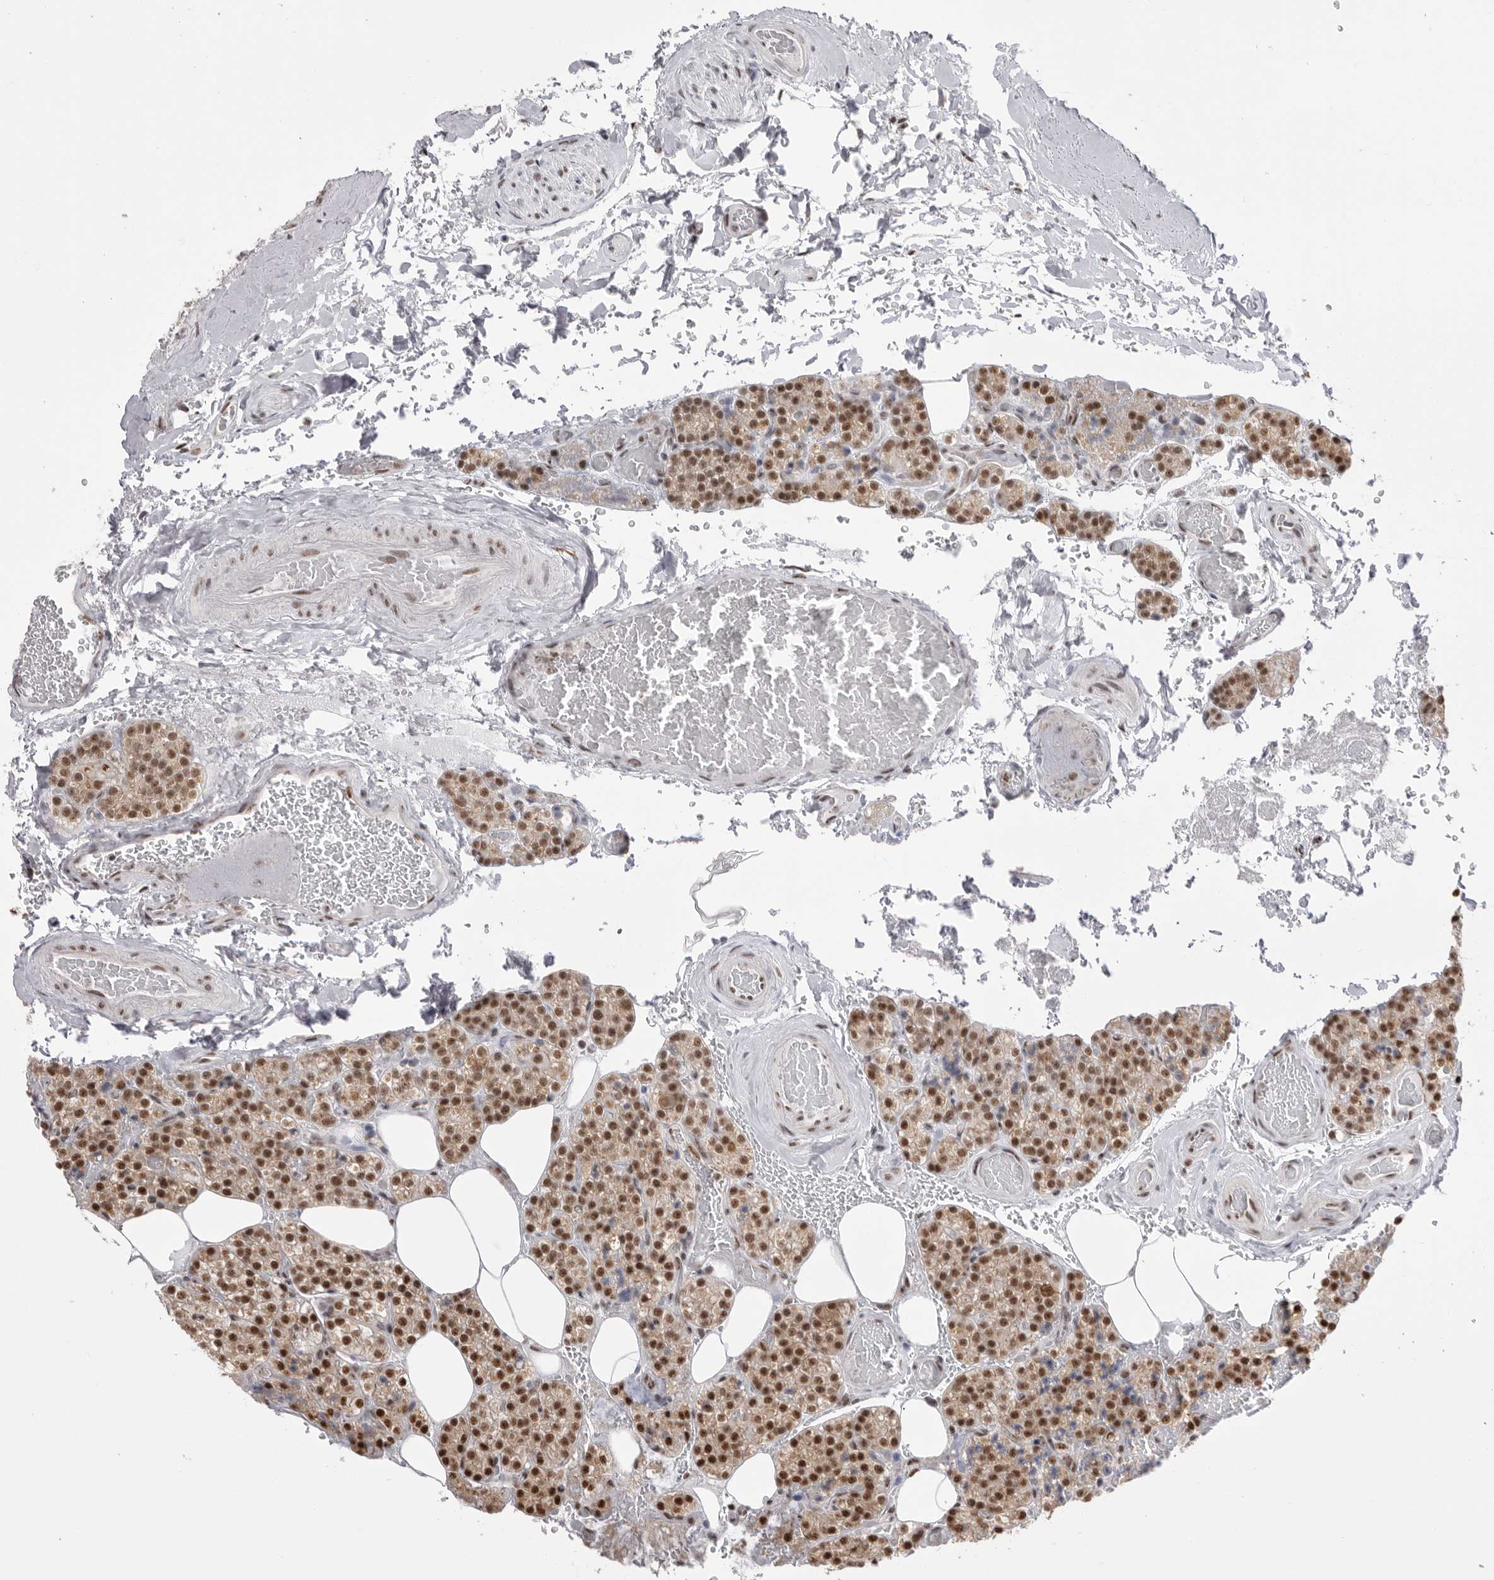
{"staining": {"intensity": "strong", "quantity": ">75%", "location": "nuclear"}, "tissue": "parathyroid gland", "cell_type": "Glandular cells", "image_type": "normal", "snomed": [{"axis": "morphology", "description": "Normal tissue, NOS"}, {"axis": "topography", "description": "Parathyroid gland"}], "caption": "Protein expression analysis of unremarkable human parathyroid gland reveals strong nuclear staining in approximately >75% of glandular cells.", "gene": "BCLAF3", "patient": {"sex": "male", "age": 87}}